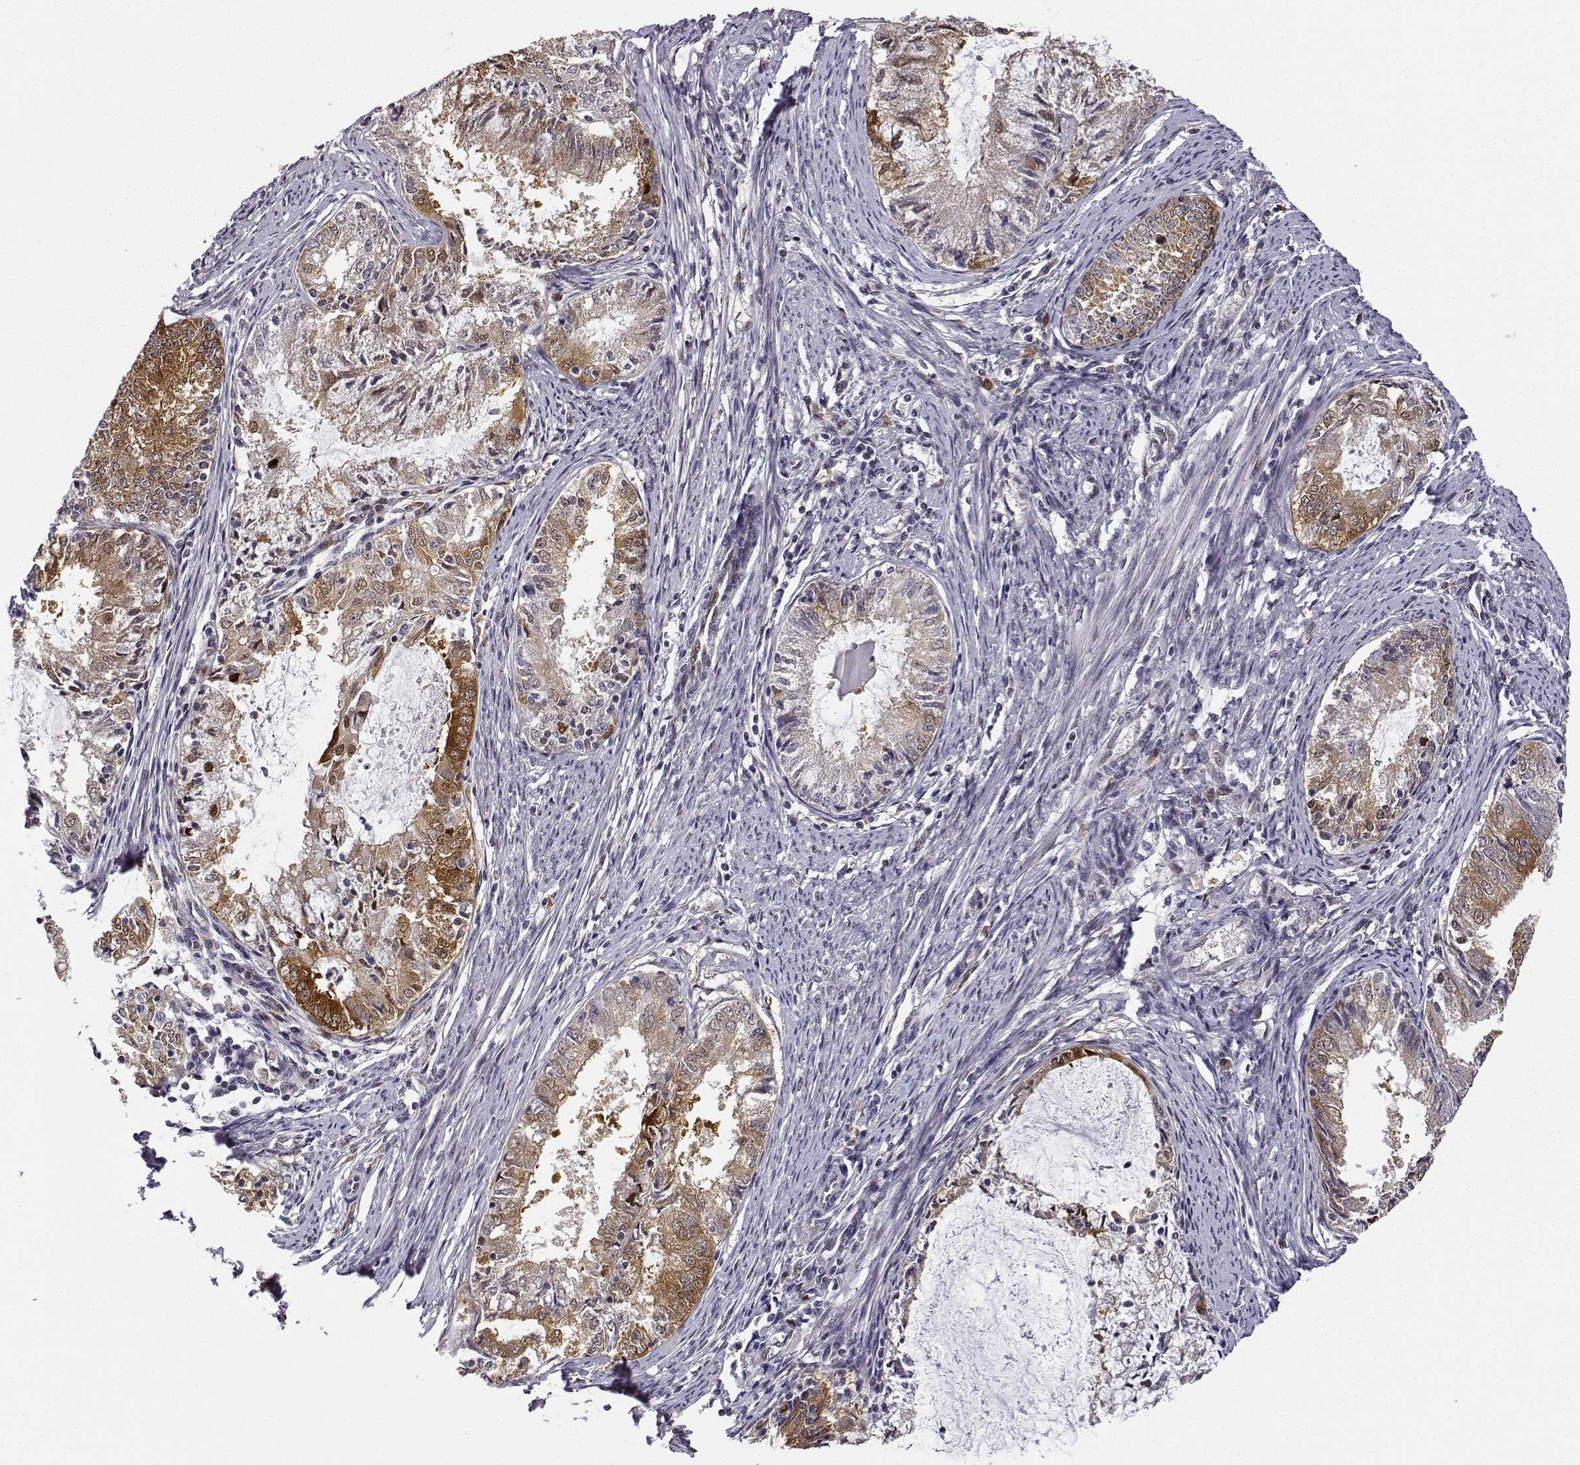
{"staining": {"intensity": "moderate", "quantity": ">75%", "location": "cytoplasmic/membranous"}, "tissue": "endometrial cancer", "cell_type": "Tumor cells", "image_type": "cancer", "snomed": [{"axis": "morphology", "description": "Adenocarcinoma, NOS"}, {"axis": "topography", "description": "Endometrium"}], "caption": "IHC micrograph of neoplastic tissue: human endometrial cancer stained using immunohistochemistry exhibits medium levels of moderate protein expression localized specifically in the cytoplasmic/membranous of tumor cells, appearing as a cytoplasmic/membranous brown color.", "gene": "PHGDH", "patient": {"sex": "female", "age": 57}}